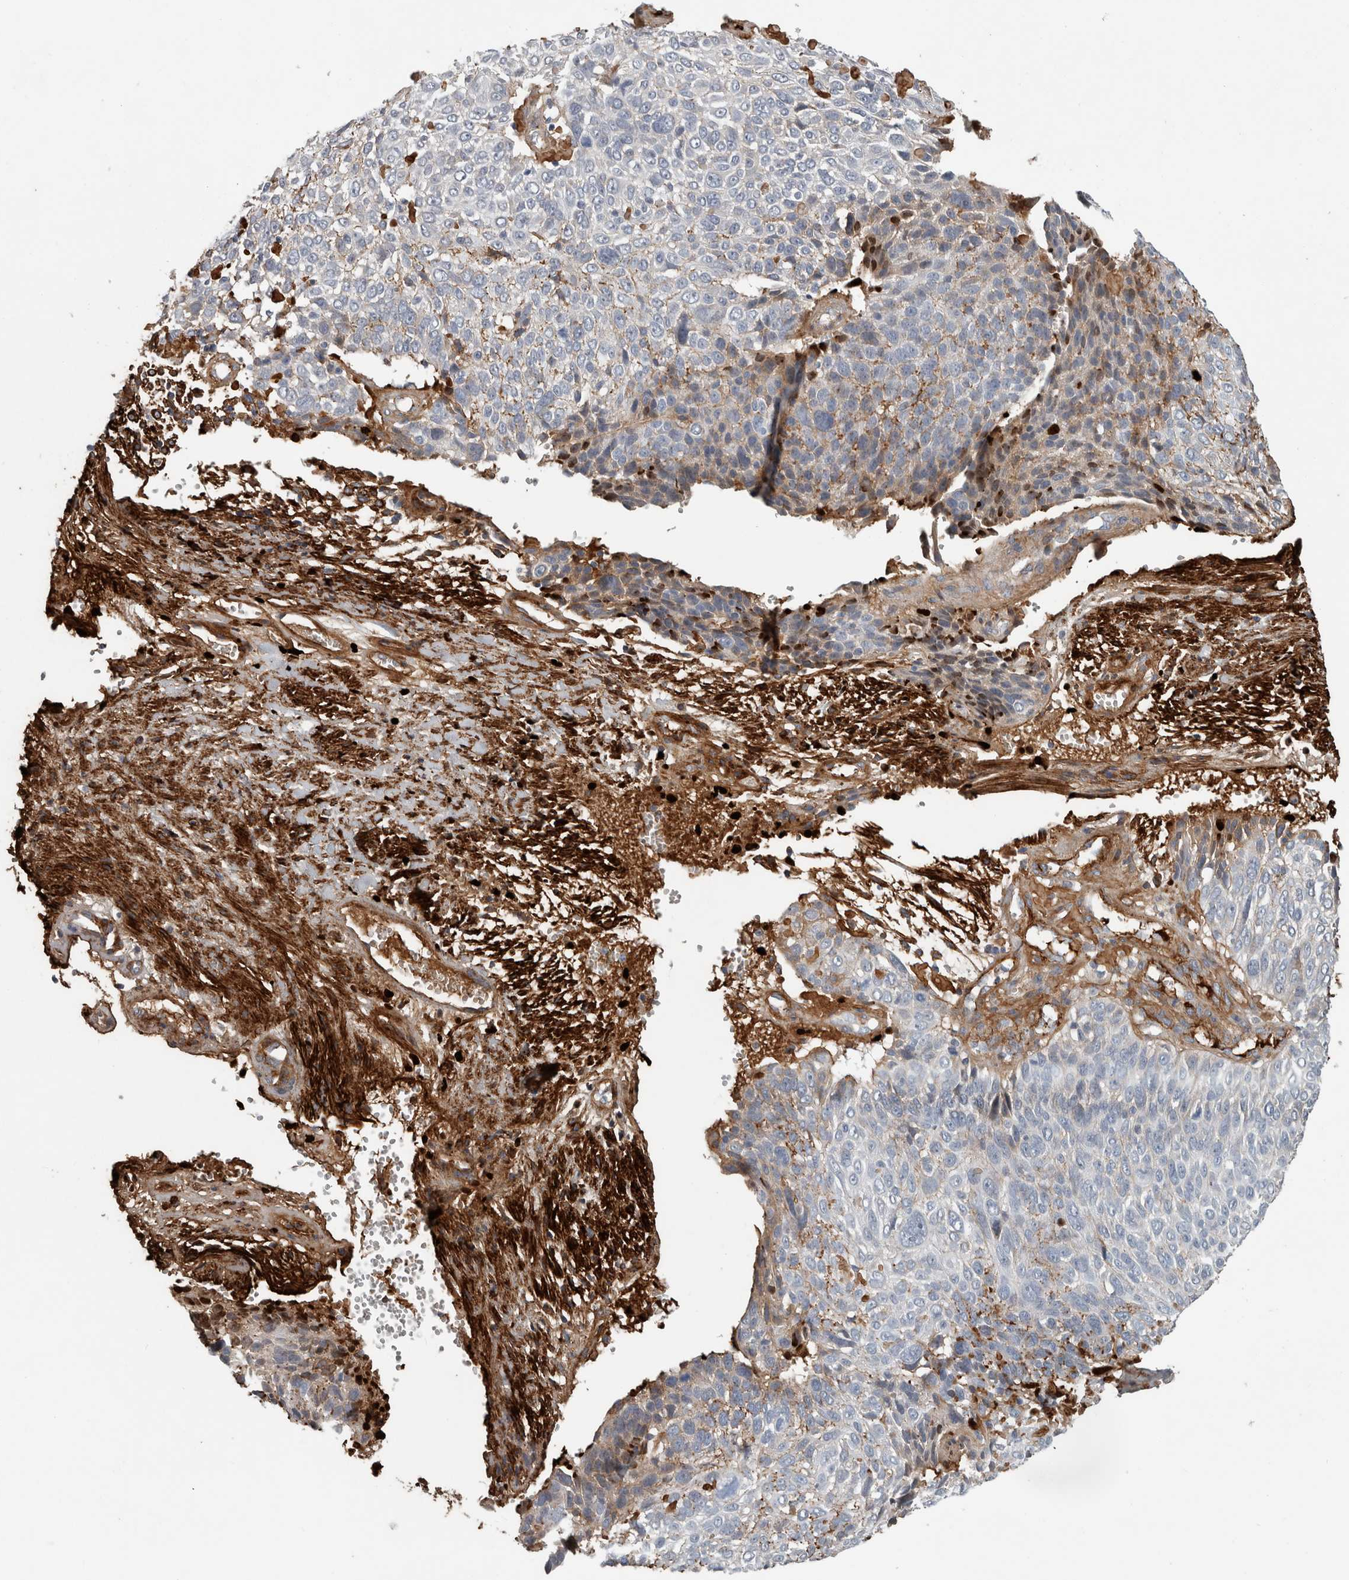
{"staining": {"intensity": "moderate", "quantity": "<25%", "location": "cytoplasmic/membranous"}, "tissue": "cervical cancer", "cell_type": "Tumor cells", "image_type": "cancer", "snomed": [{"axis": "morphology", "description": "Squamous cell carcinoma, NOS"}, {"axis": "topography", "description": "Cervix"}], "caption": "Immunohistochemistry (IHC) histopathology image of human cervical squamous cell carcinoma stained for a protein (brown), which exhibits low levels of moderate cytoplasmic/membranous positivity in approximately <25% of tumor cells.", "gene": "FN1", "patient": {"sex": "female", "age": 74}}